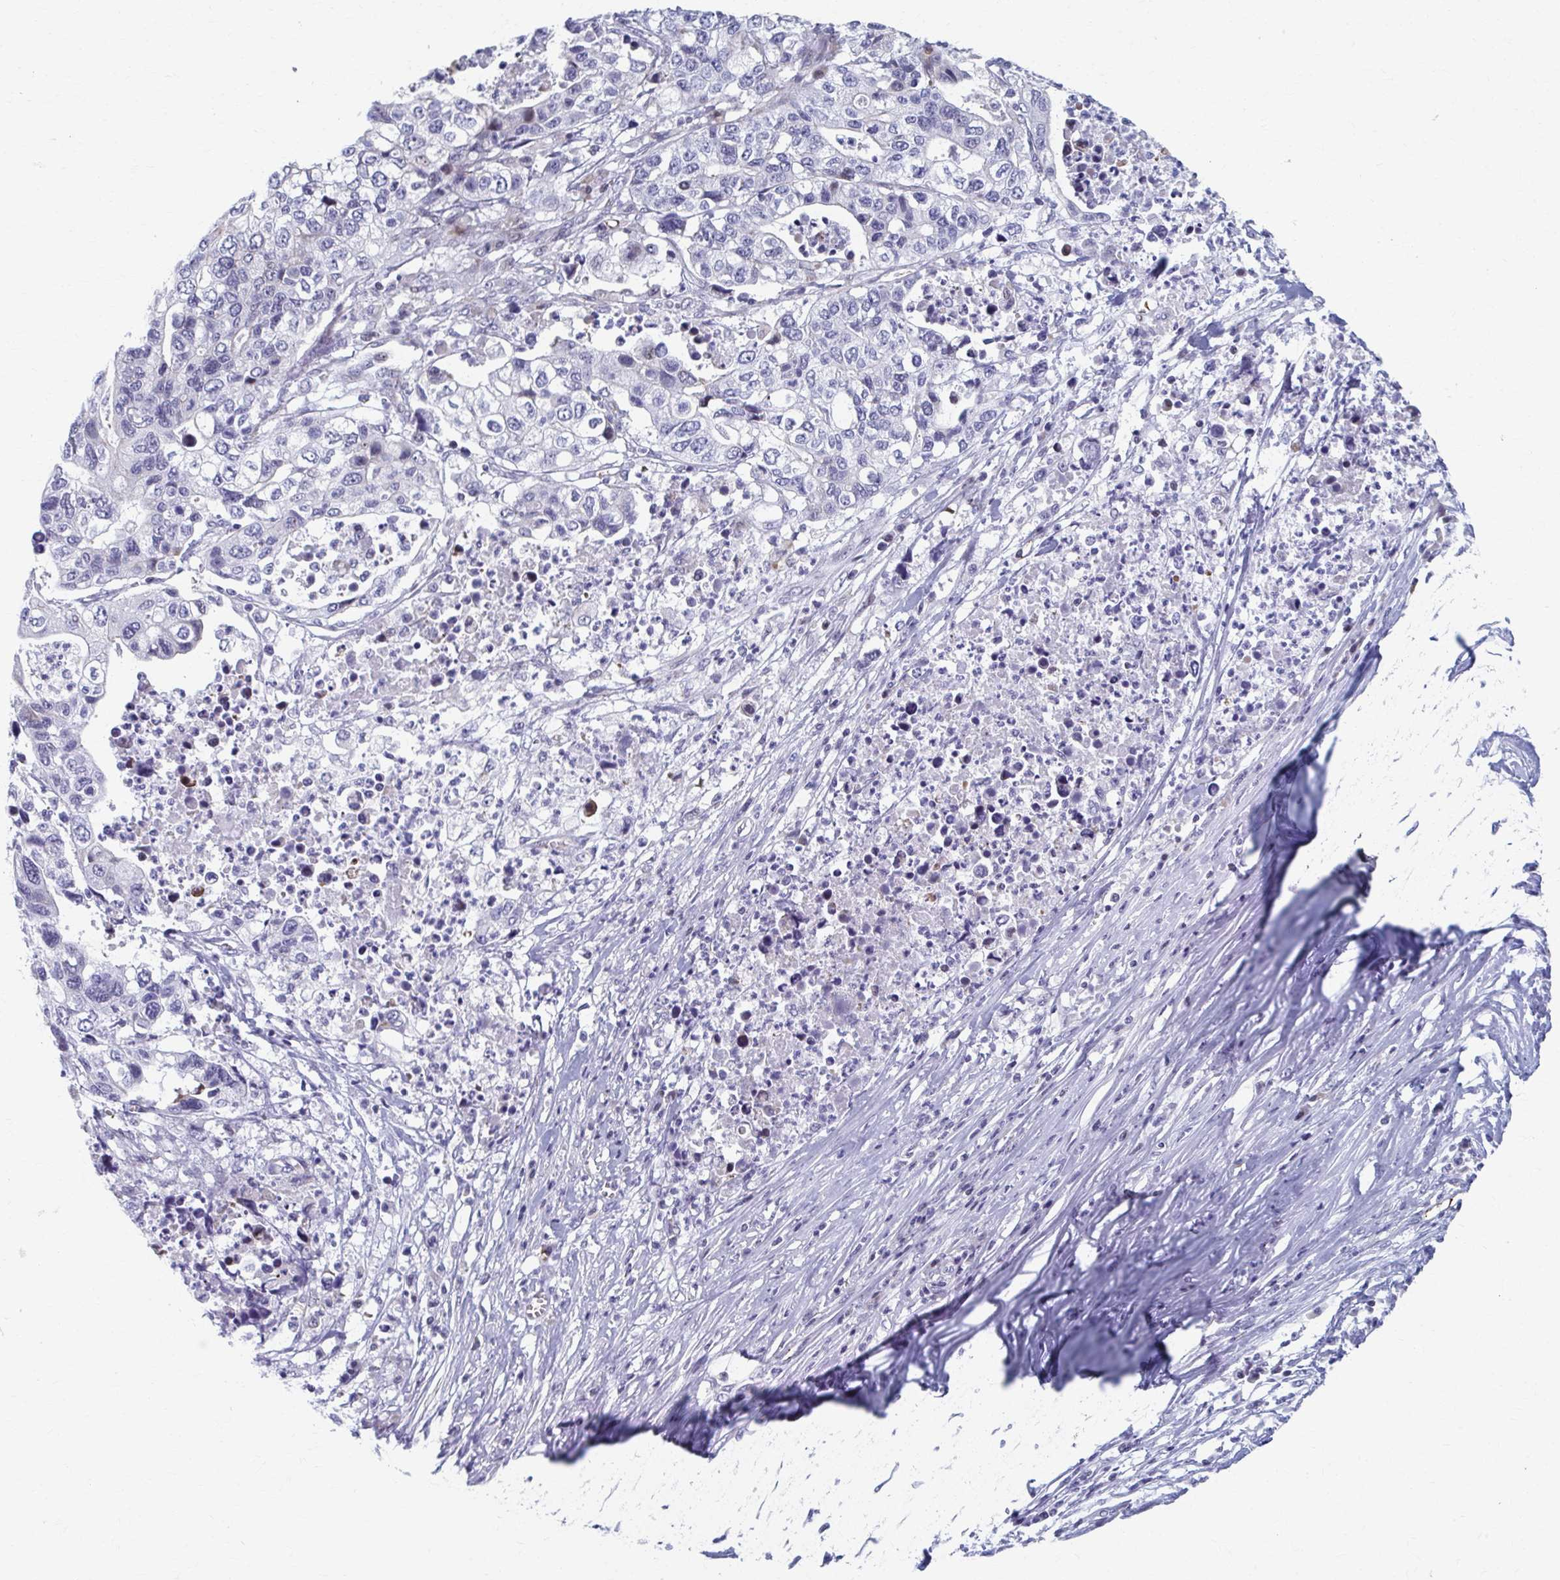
{"staining": {"intensity": "moderate", "quantity": "<25%", "location": "nuclear"}, "tissue": "stomach cancer", "cell_type": "Tumor cells", "image_type": "cancer", "snomed": [{"axis": "morphology", "description": "Adenocarcinoma, NOS"}, {"axis": "topography", "description": "Stomach, upper"}], "caption": "Stomach cancer tissue shows moderate nuclear expression in about <25% of tumor cells, visualized by immunohistochemistry.", "gene": "ABHD16B", "patient": {"sex": "female", "age": 67}}